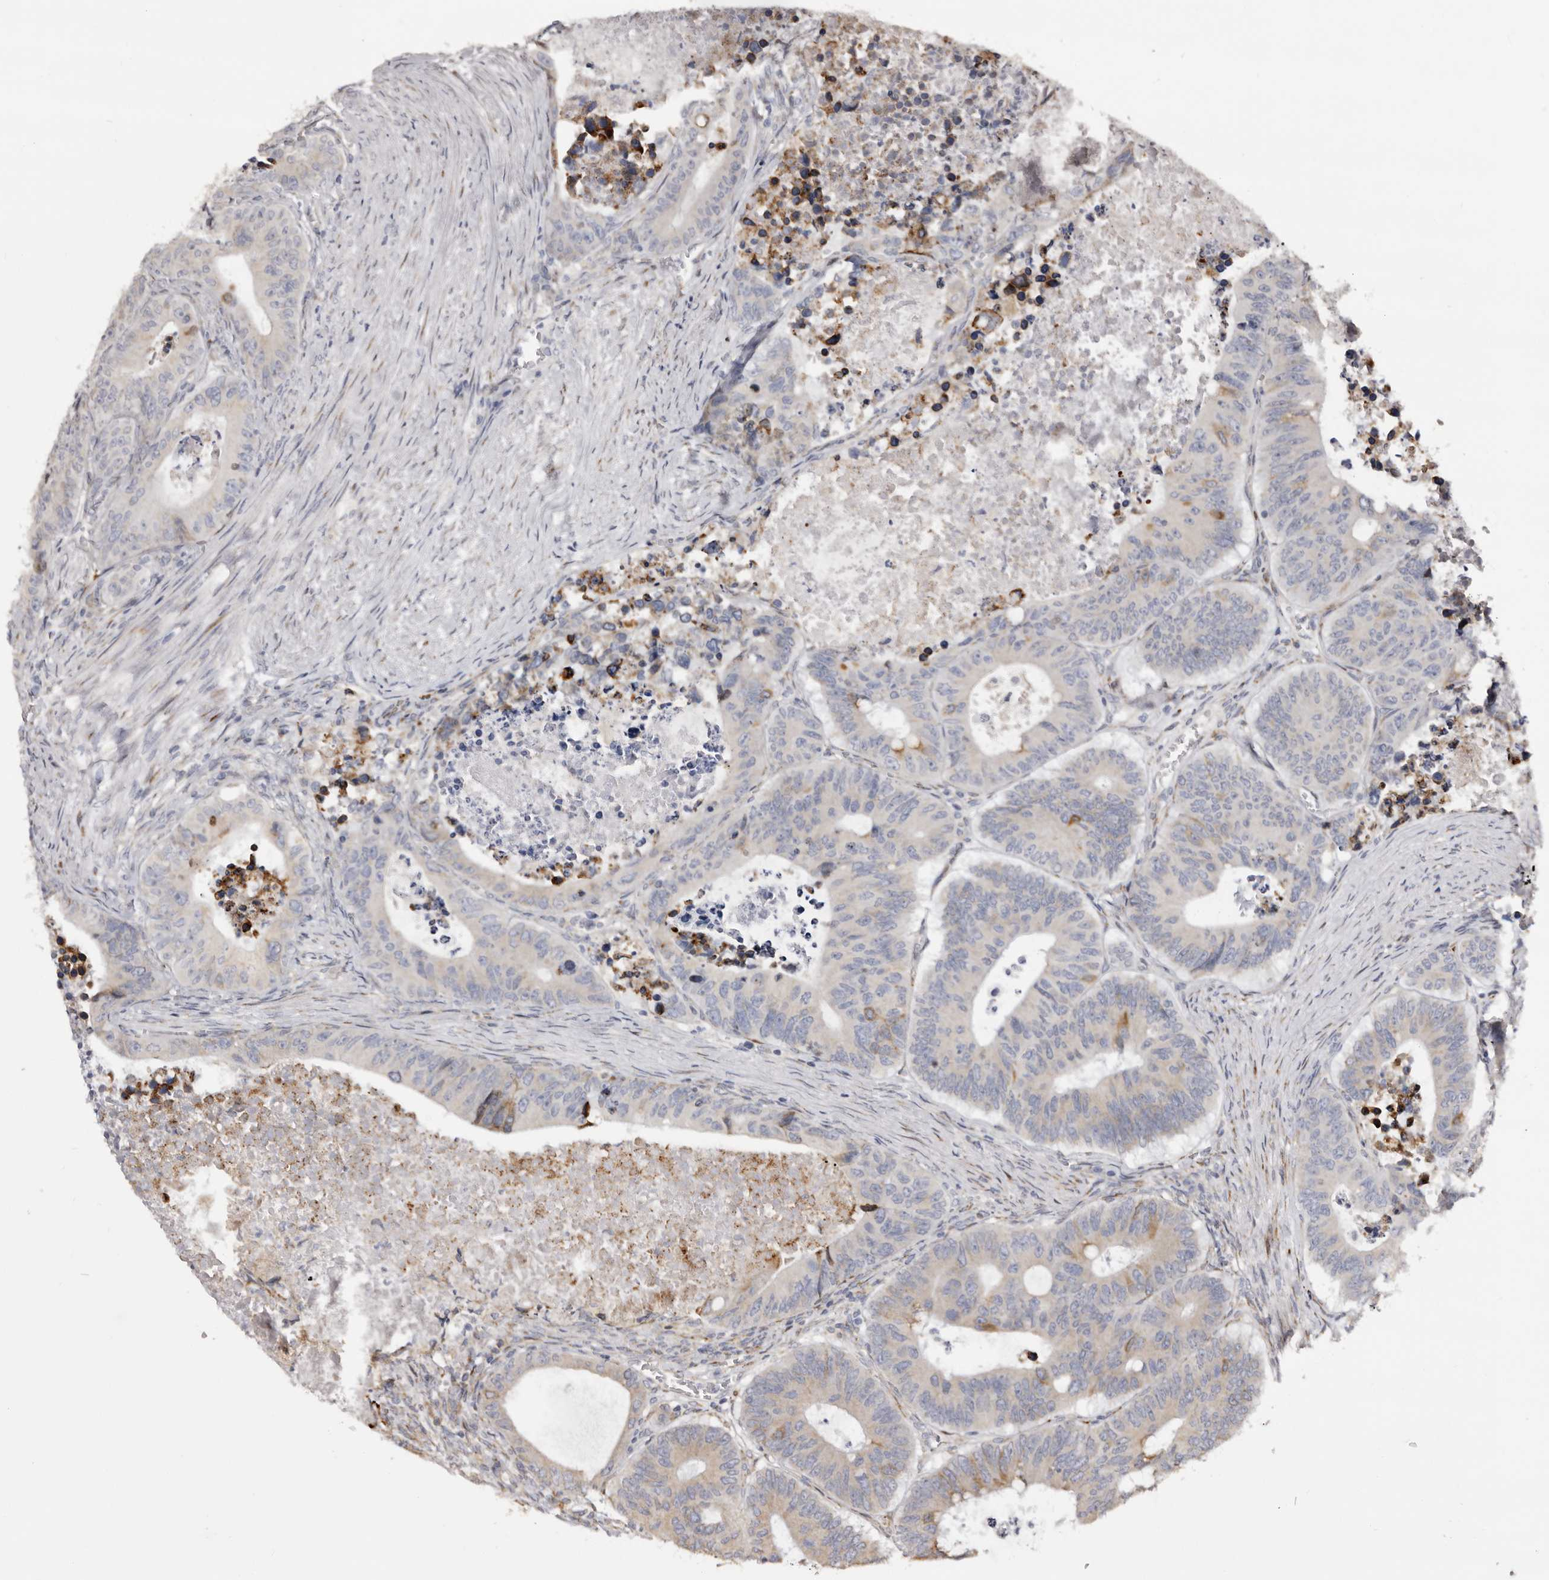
{"staining": {"intensity": "weak", "quantity": "<25%", "location": "cytoplasmic/membranous"}, "tissue": "colorectal cancer", "cell_type": "Tumor cells", "image_type": "cancer", "snomed": [{"axis": "morphology", "description": "Adenocarcinoma, NOS"}, {"axis": "topography", "description": "Colon"}], "caption": "There is no significant positivity in tumor cells of colorectal cancer.", "gene": "PIGX", "patient": {"sex": "male", "age": 87}}